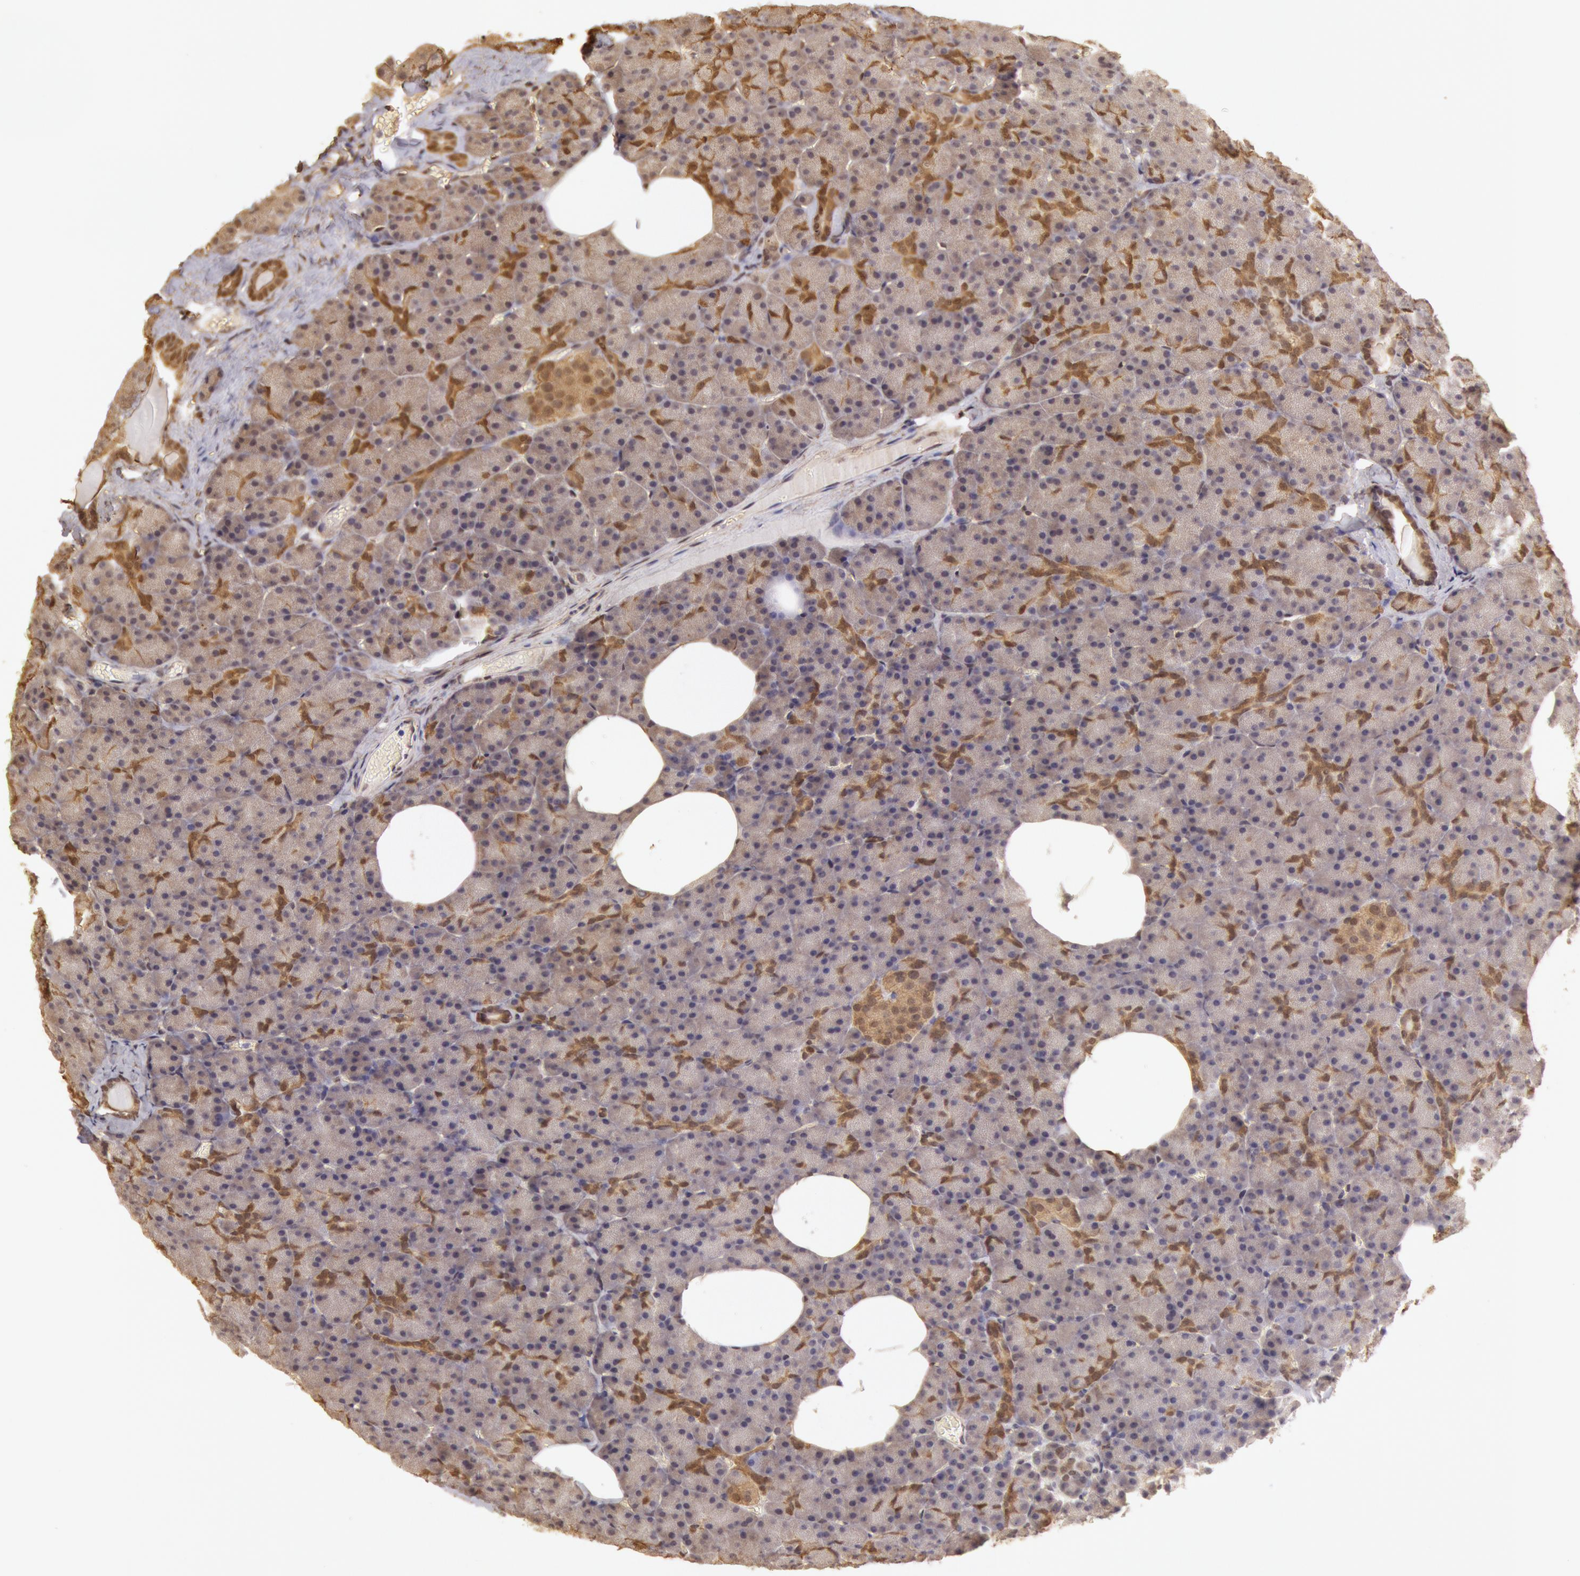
{"staining": {"intensity": "weak", "quantity": ">75%", "location": "cytoplasmic/membranous"}, "tissue": "pancreas", "cell_type": "Exocrine glandular cells", "image_type": "normal", "snomed": [{"axis": "morphology", "description": "Normal tissue, NOS"}, {"axis": "topography", "description": "Pancreas"}], "caption": "Human pancreas stained with a brown dye shows weak cytoplasmic/membranous positive staining in about >75% of exocrine glandular cells.", "gene": "SOD1", "patient": {"sex": "female", "age": 35}}